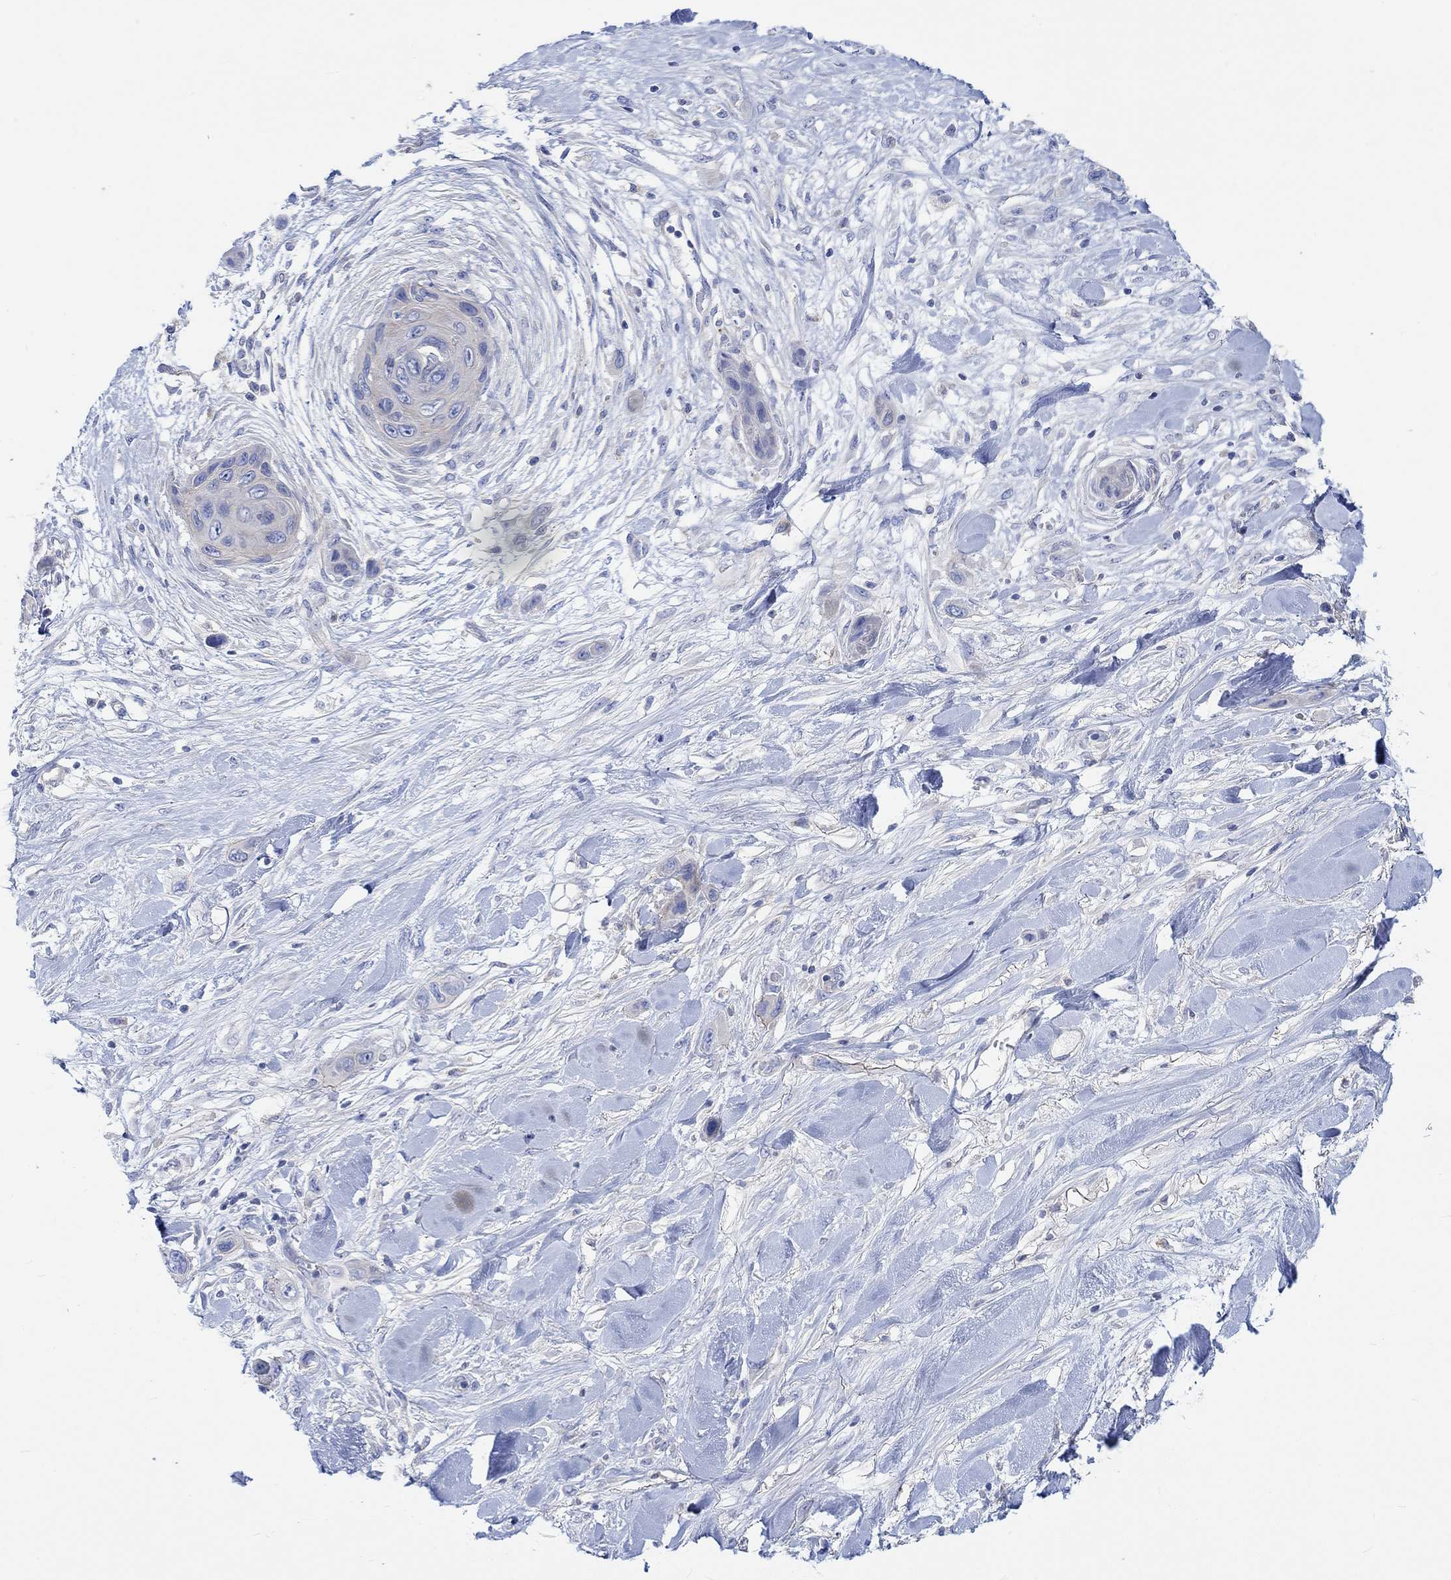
{"staining": {"intensity": "negative", "quantity": "none", "location": "none"}, "tissue": "skin cancer", "cell_type": "Tumor cells", "image_type": "cancer", "snomed": [{"axis": "morphology", "description": "Squamous cell carcinoma, NOS"}, {"axis": "topography", "description": "Skin"}], "caption": "DAB (3,3'-diaminobenzidine) immunohistochemical staining of human skin cancer displays no significant positivity in tumor cells.", "gene": "REEP6", "patient": {"sex": "male", "age": 79}}